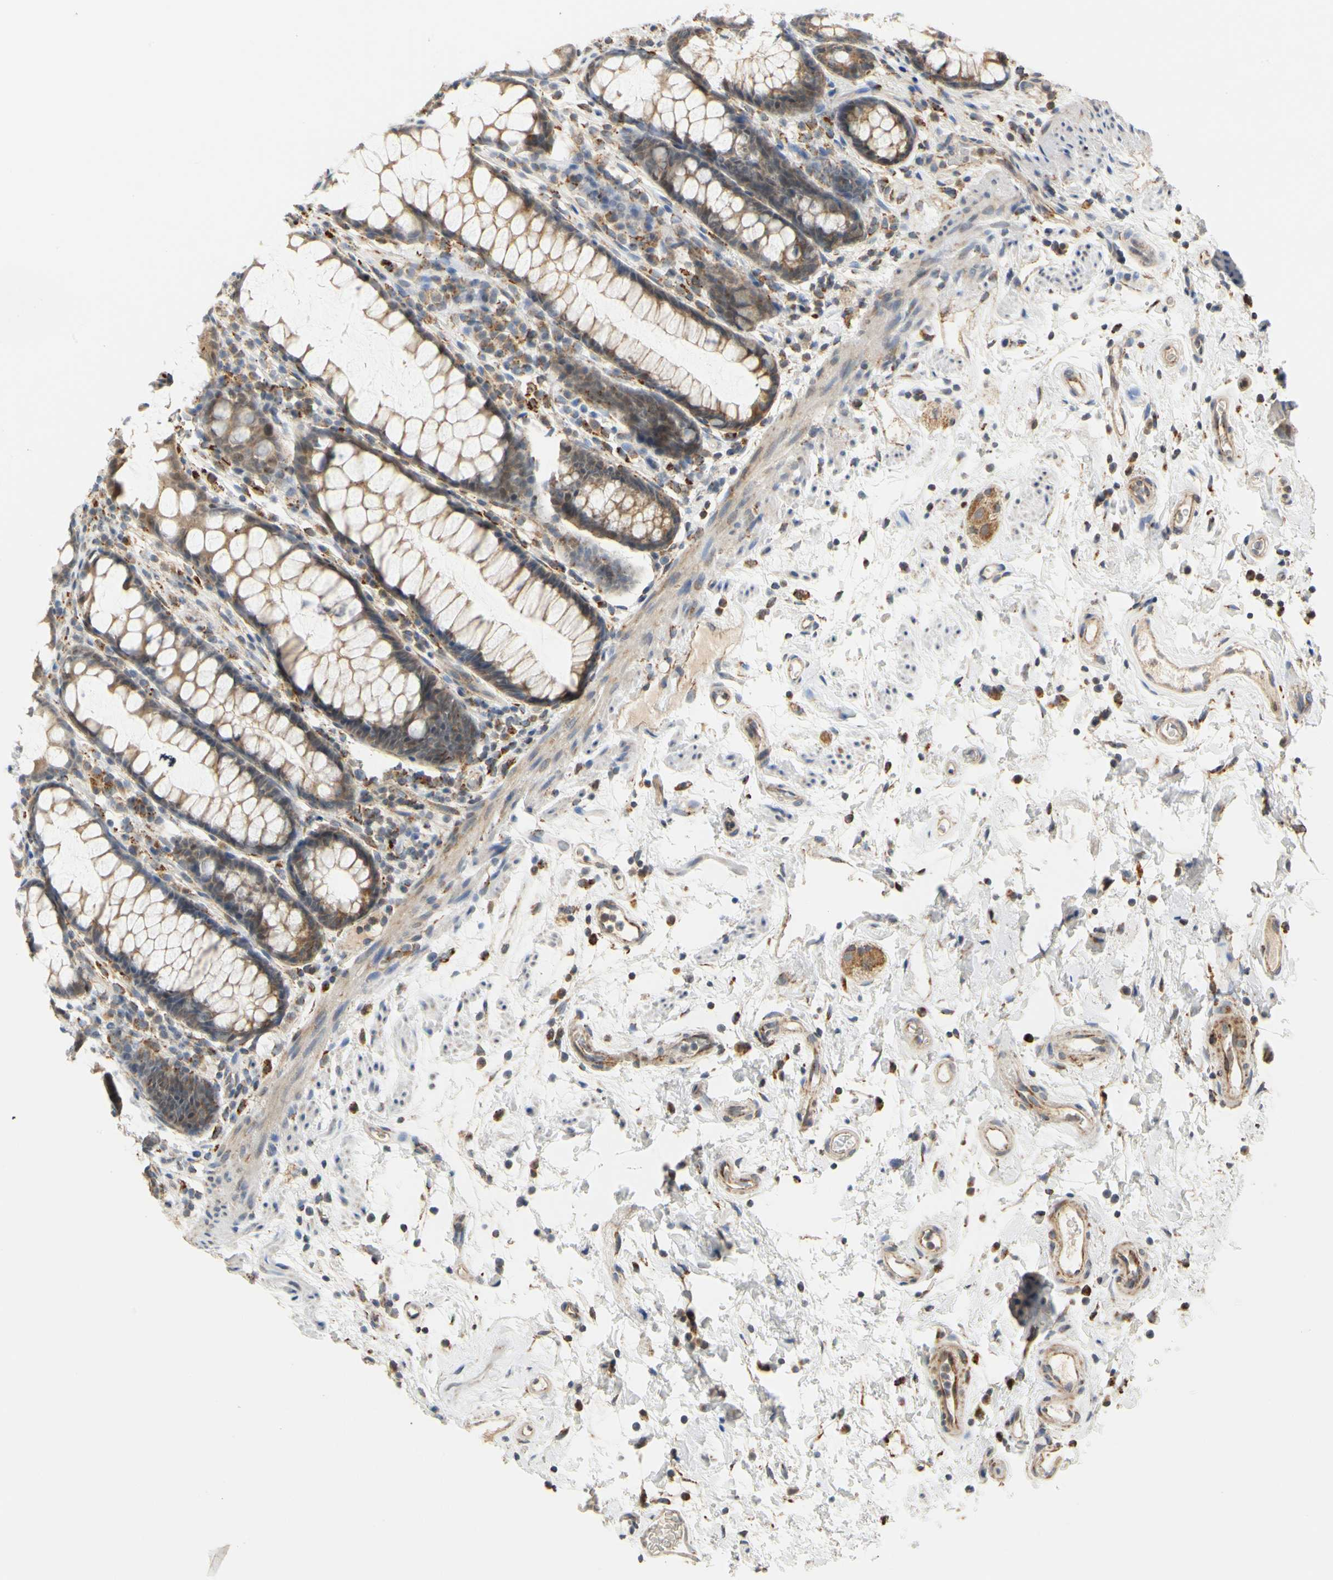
{"staining": {"intensity": "weak", "quantity": ">75%", "location": "cytoplasmic/membranous"}, "tissue": "rectum", "cell_type": "Glandular cells", "image_type": "normal", "snomed": [{"axis": "morphology", "description": "Normal tissue, NOS"}, {"axis": "topography", "description": "Rectum"}], "caption": "Brown immunohistochemical staining in normal rectum reveals weak cytoplasmic/membranous staining in about >75% of glandular cells. The staining was performed using DAB to visualize the protein expression in brown, while the nuclei were stained in blue with hematoxylin (Magnification: 20x).", "gene": "SFXN3", "patient": {"sex": "male", "age": 92}}